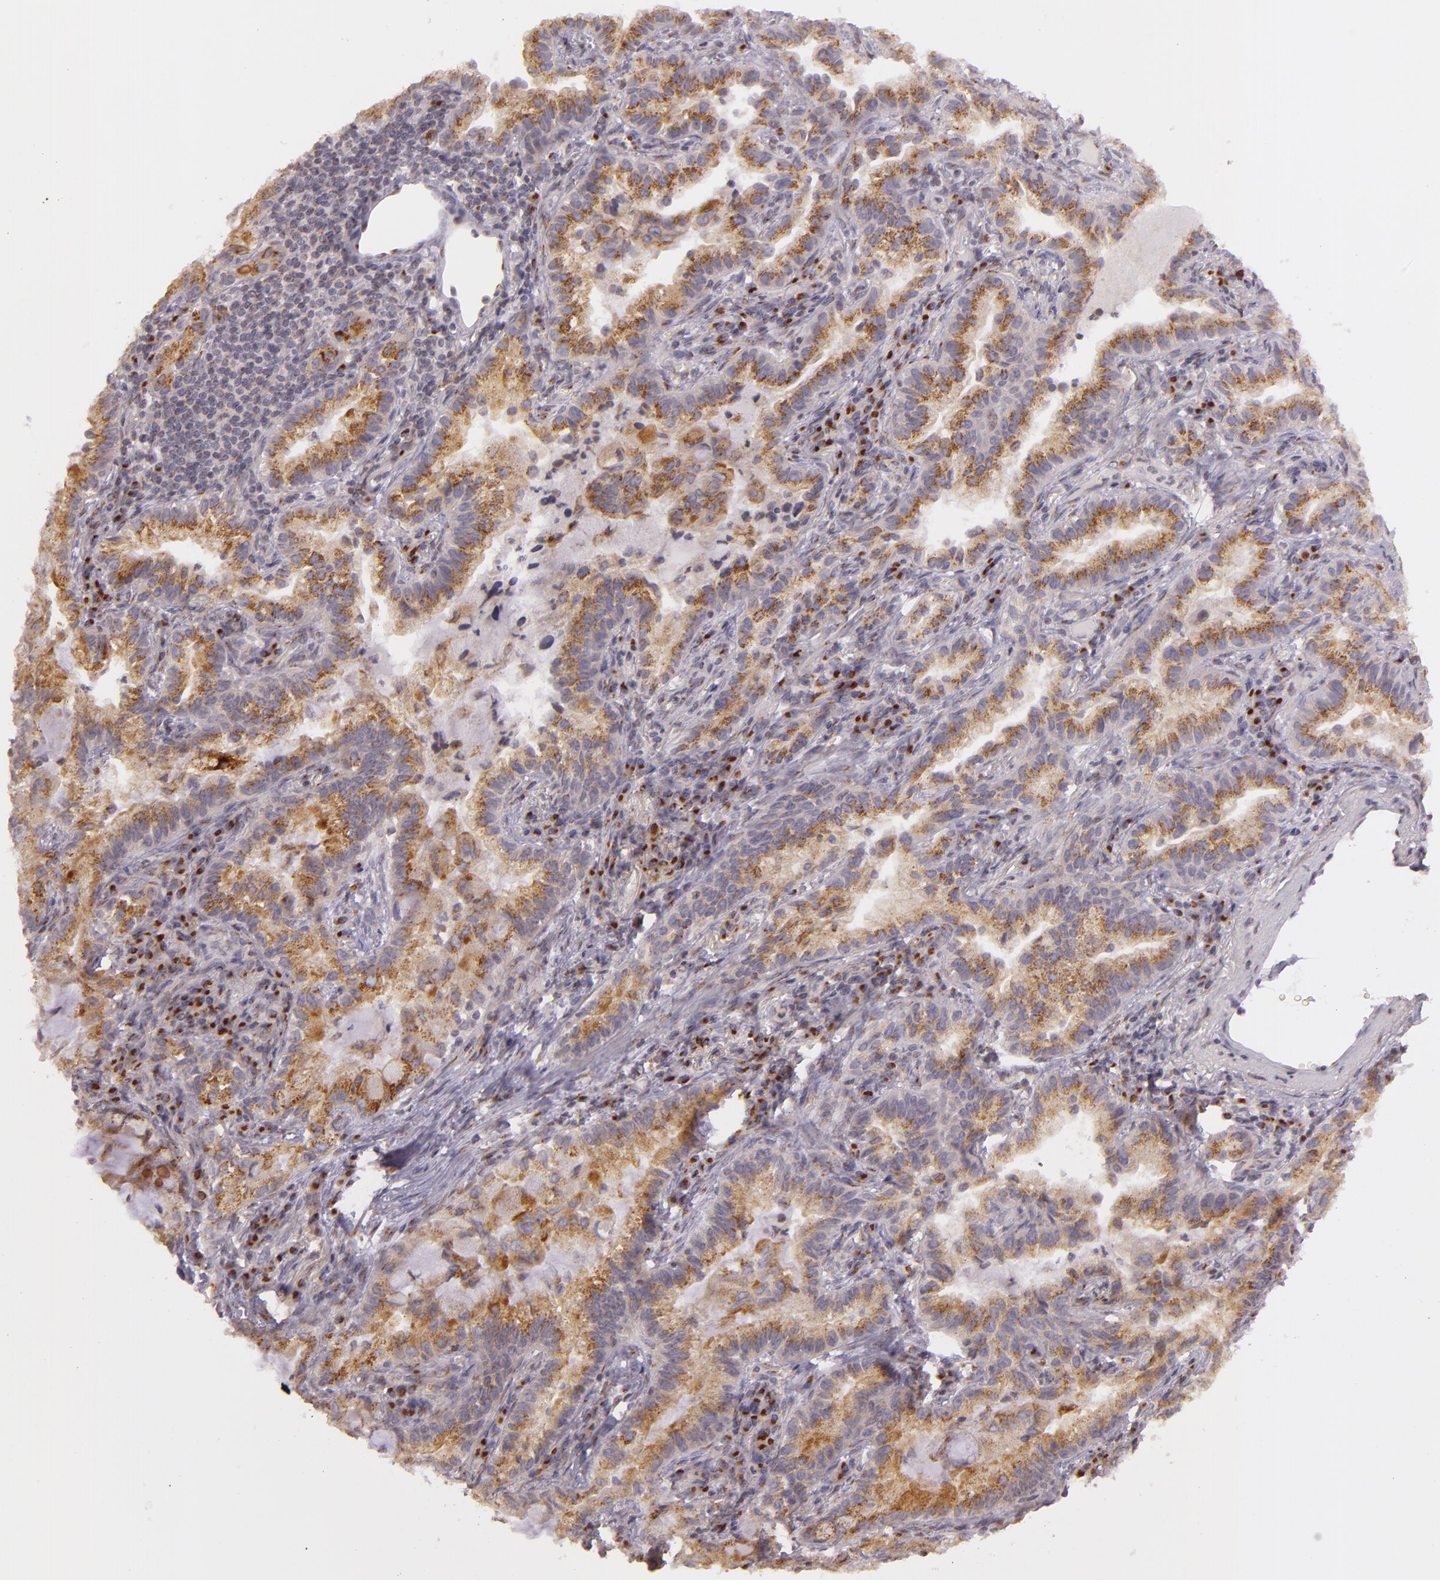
{"staining": {"intensity": "moderate", "quantity": ">75%", "location": "cytoplasmic/membranous"}, "tissue": "lung cancer", "cell_type": "Tumor cells", "image_type": "cancer", "snomed": [{"axis": "morphology", "description": "Adenocarcinoma, NOS"}, {"axis": "topography", "description": "Lung"}], "caption": "Lung cancer (adenocarcinoma) stained with a brown dye displays moderate cytoplasmic/membranous positive expression in approximately >75% of tumor cells.", "gene": "LGMN", "patient": {"sex": "female", "age": 50}}